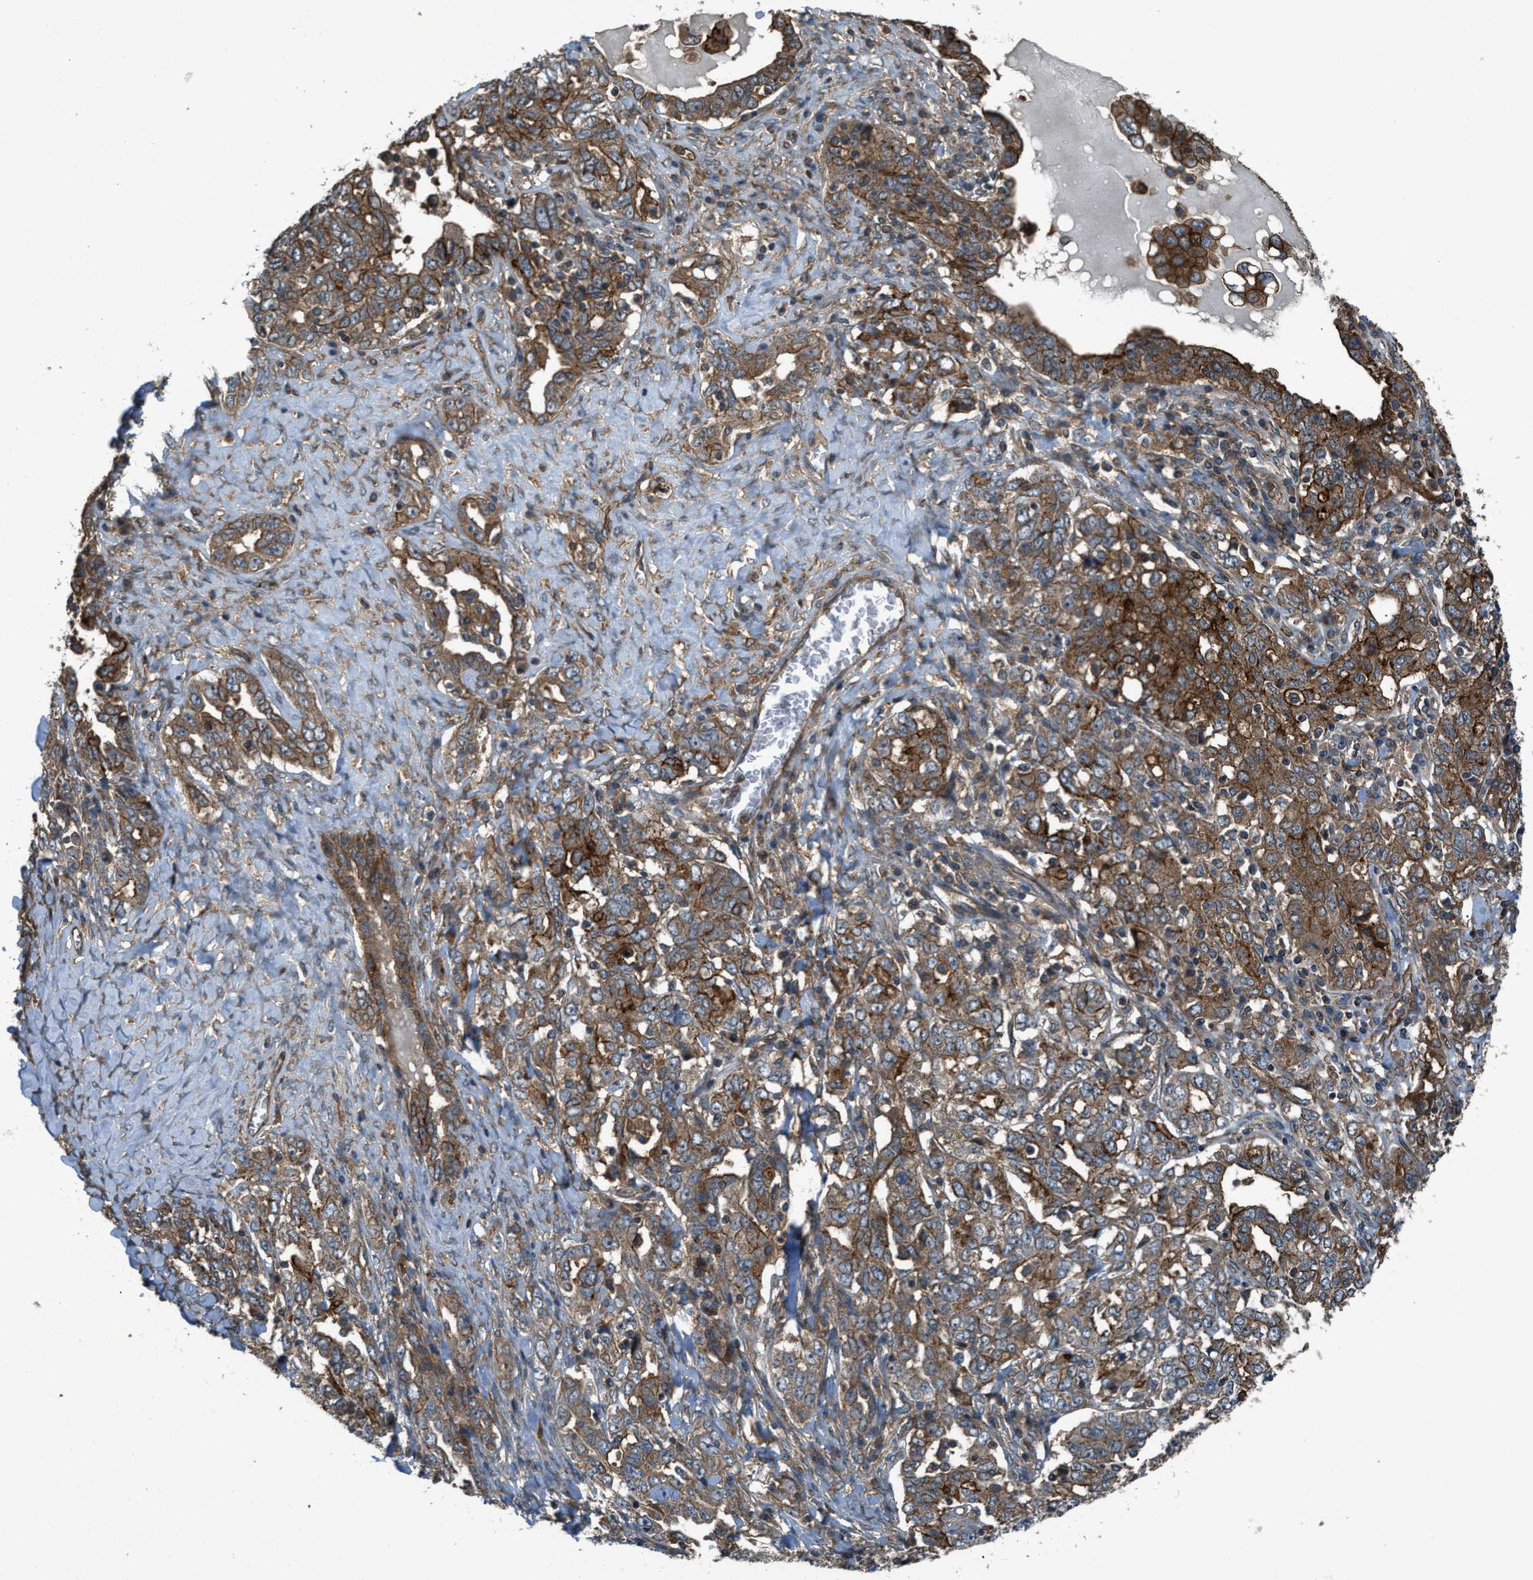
{"staining": {"intensity": "moderate", "quantity": ">75%", "location": "cytoplasmic/membranous"}, "tissue": "ovarian cancer", "cell_type": "Tumor cells", "image_type": "cancer", "snomed": [{"axis": "morphology", "description": "Carcinoma, endometroid"}, {"axis": "topography", "description": "Ovary"}], "caption": "Tumor cells display medium levels of moderate cytoplasmic/membranous expression in about >75% of cells in ovarian cancer.", "gene": "BAG4", "patient": {"sex": "female", "age": 62}}